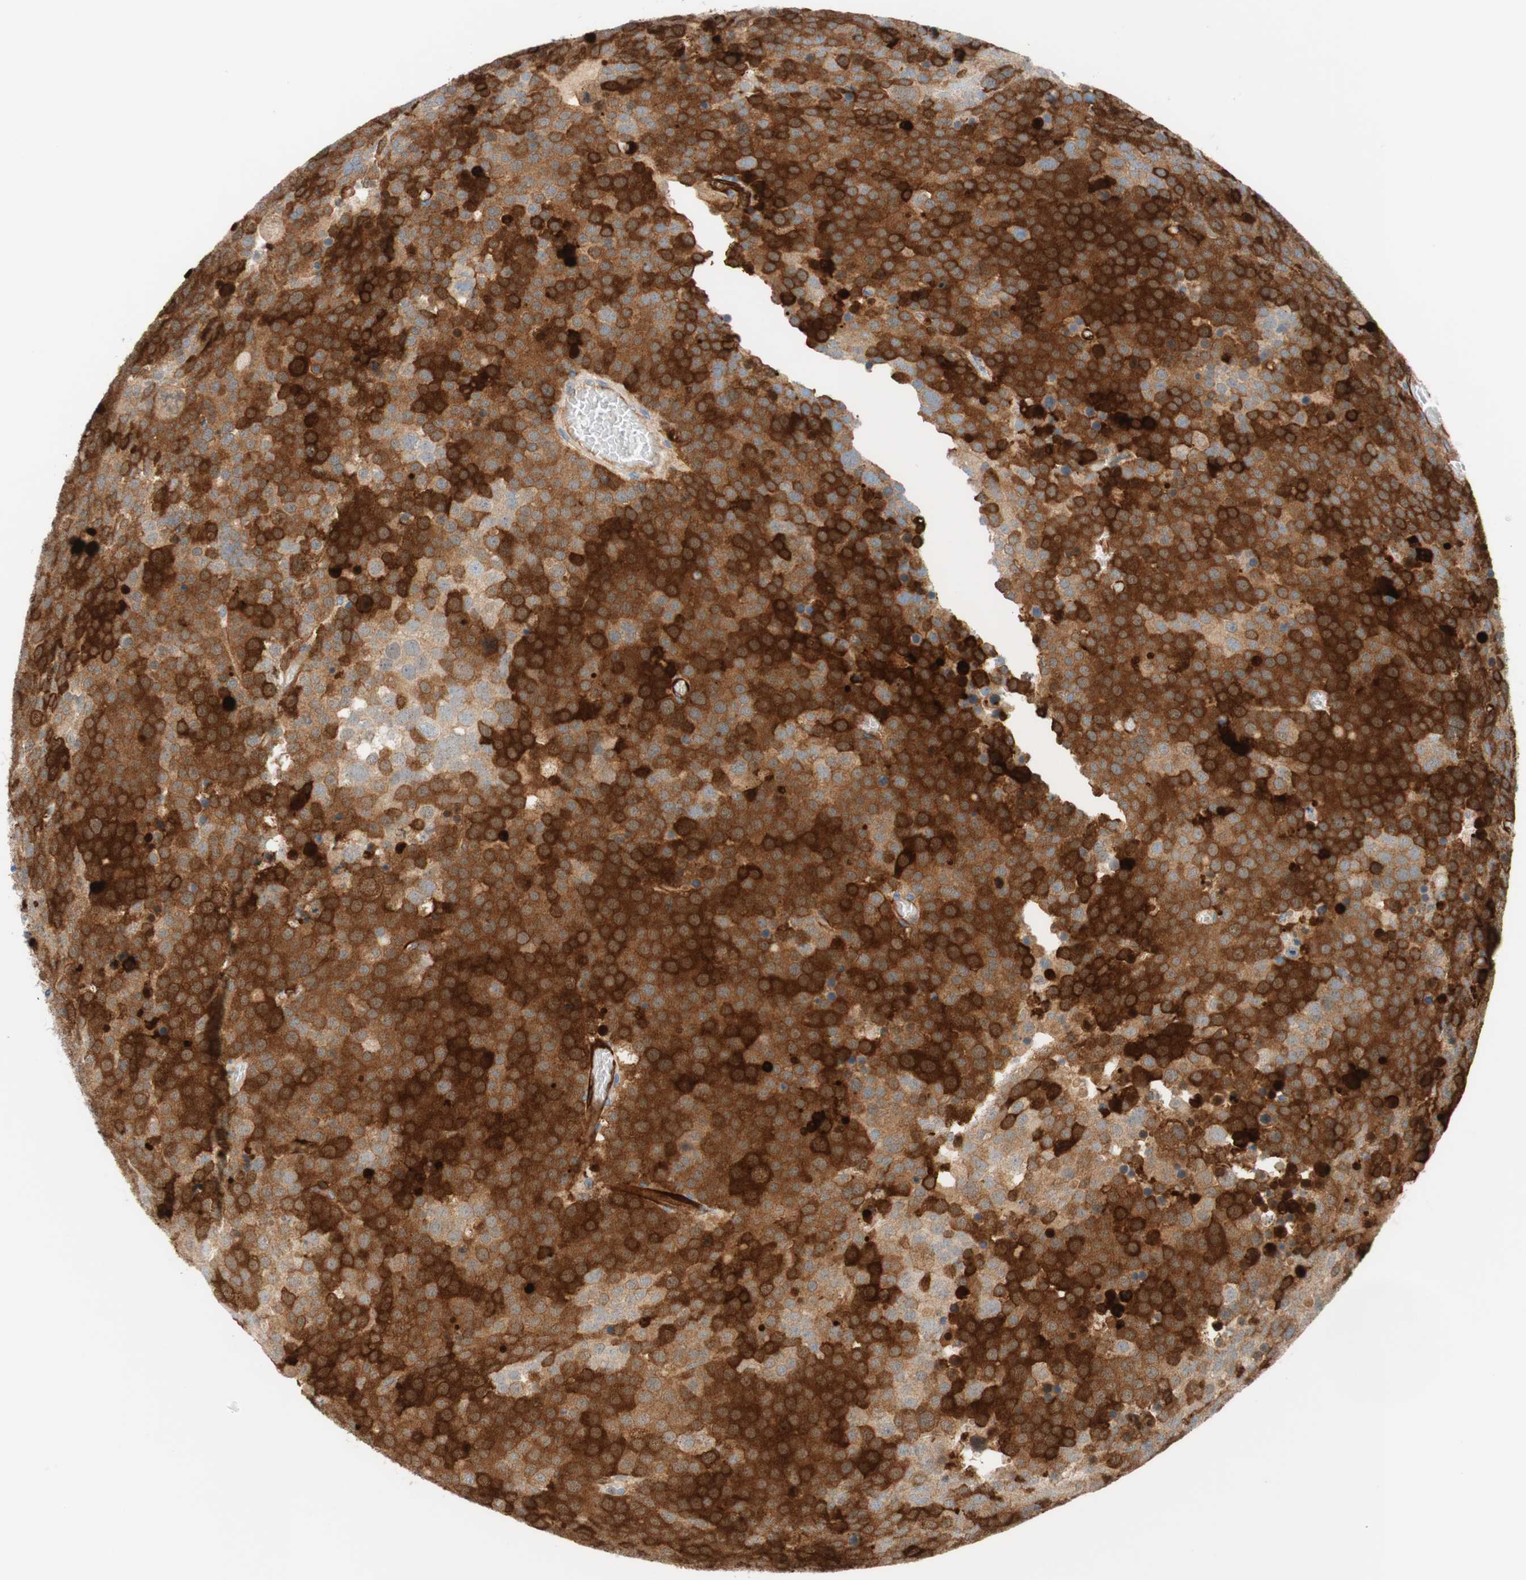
{"staining": {"intensity": "strong", "quantity": "25%-75%", "location": "cytoplasmic/membranous"}, "tissue": "testis cancer", "cell_type": "Tumor cells", "image_type": "cancer", "snomed": [{"axis": "morphology", "description": "Seminoma, NOS"}, {"axis": "topography", "description": "Testis"}], "caption": "Immunohistochemical staining of testis cancer demonstrates strong cytoplasmic/membranous protein positivity in about 25%-75% of tumor cells.", "gene": "STMN1", "patient": {"sex": "male", "age": 71}}